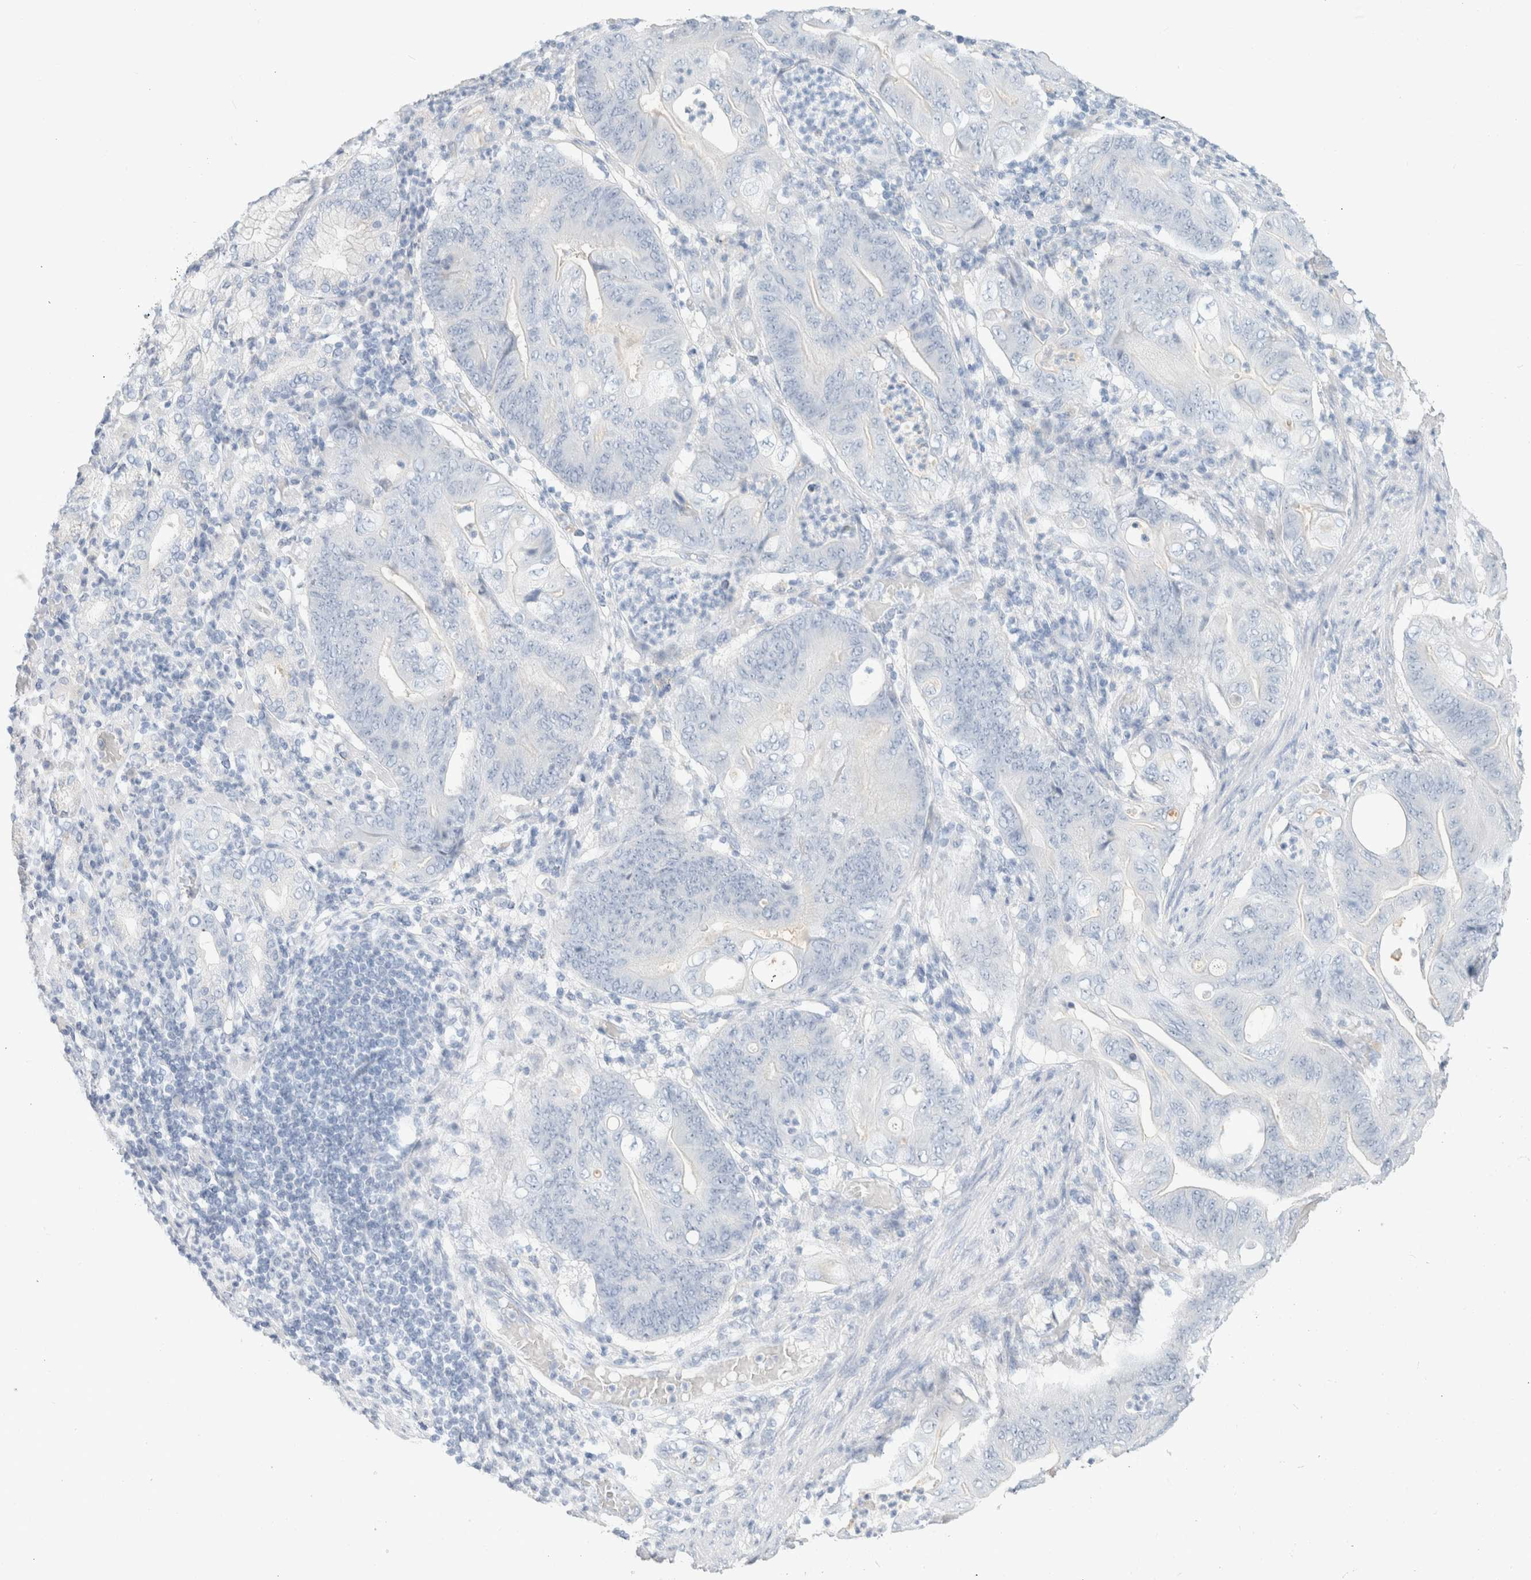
{"staining": {"intensity": "negative", "quantity": "none", "location": "none"}, "tissue": "stomach cancer", "cell_type": "Tumor cells", "image_type": "cancer", "snomed": [{"axis": "morphology", "description": "Adenocarcinoma, NOS"}, {"axis": "topography", "description": "Stomach"}], "caption": "Stomach cancer was stained to show a protein in brown. There is no significant positivity in tumor cells.", "gene": "CPQ", "patient": {"sex": "female", "age": 73}}